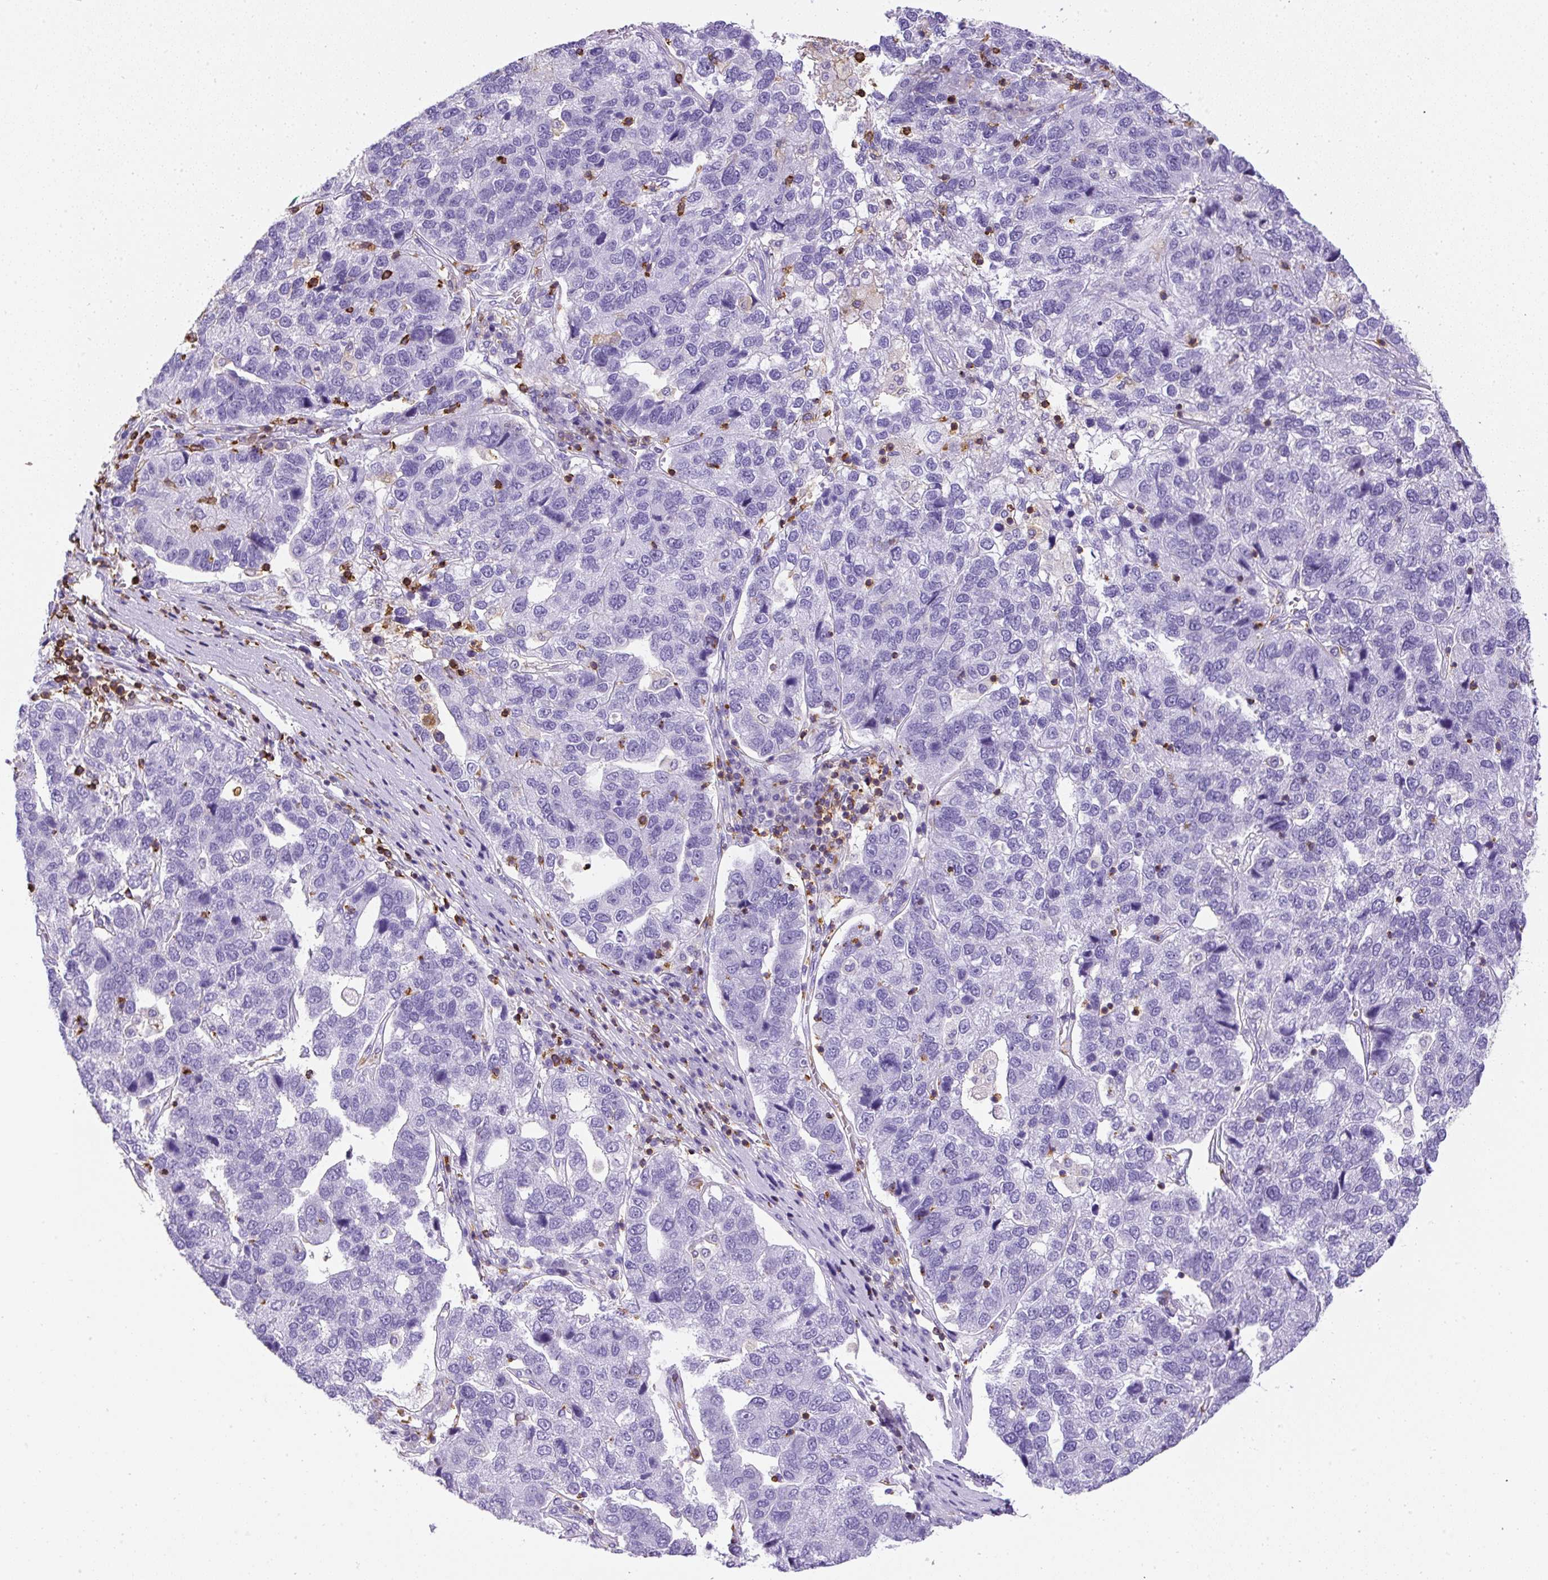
{"staining": {"intensity": "negative", "quantity": "none", "location": "none"}, "tissue": "pancreatic cancer", "cell_type": "Tumor cells", "image_type": "cancer", "snomed": [{"axis": "morphology", "description": "Adenocarcinoma, NOS"}, {"axis": "topography", "description": "Pancreas"}], "caption": "High magnification brightfield microscopy of pancreatic cancer (adenocarcinoma) stained with DAB (brown) and counterstained with hematoxylin (blue): tumor cells show no significant staining.", "gene": "FAM228B", "patient": {"sex": "female", "age": 61}}